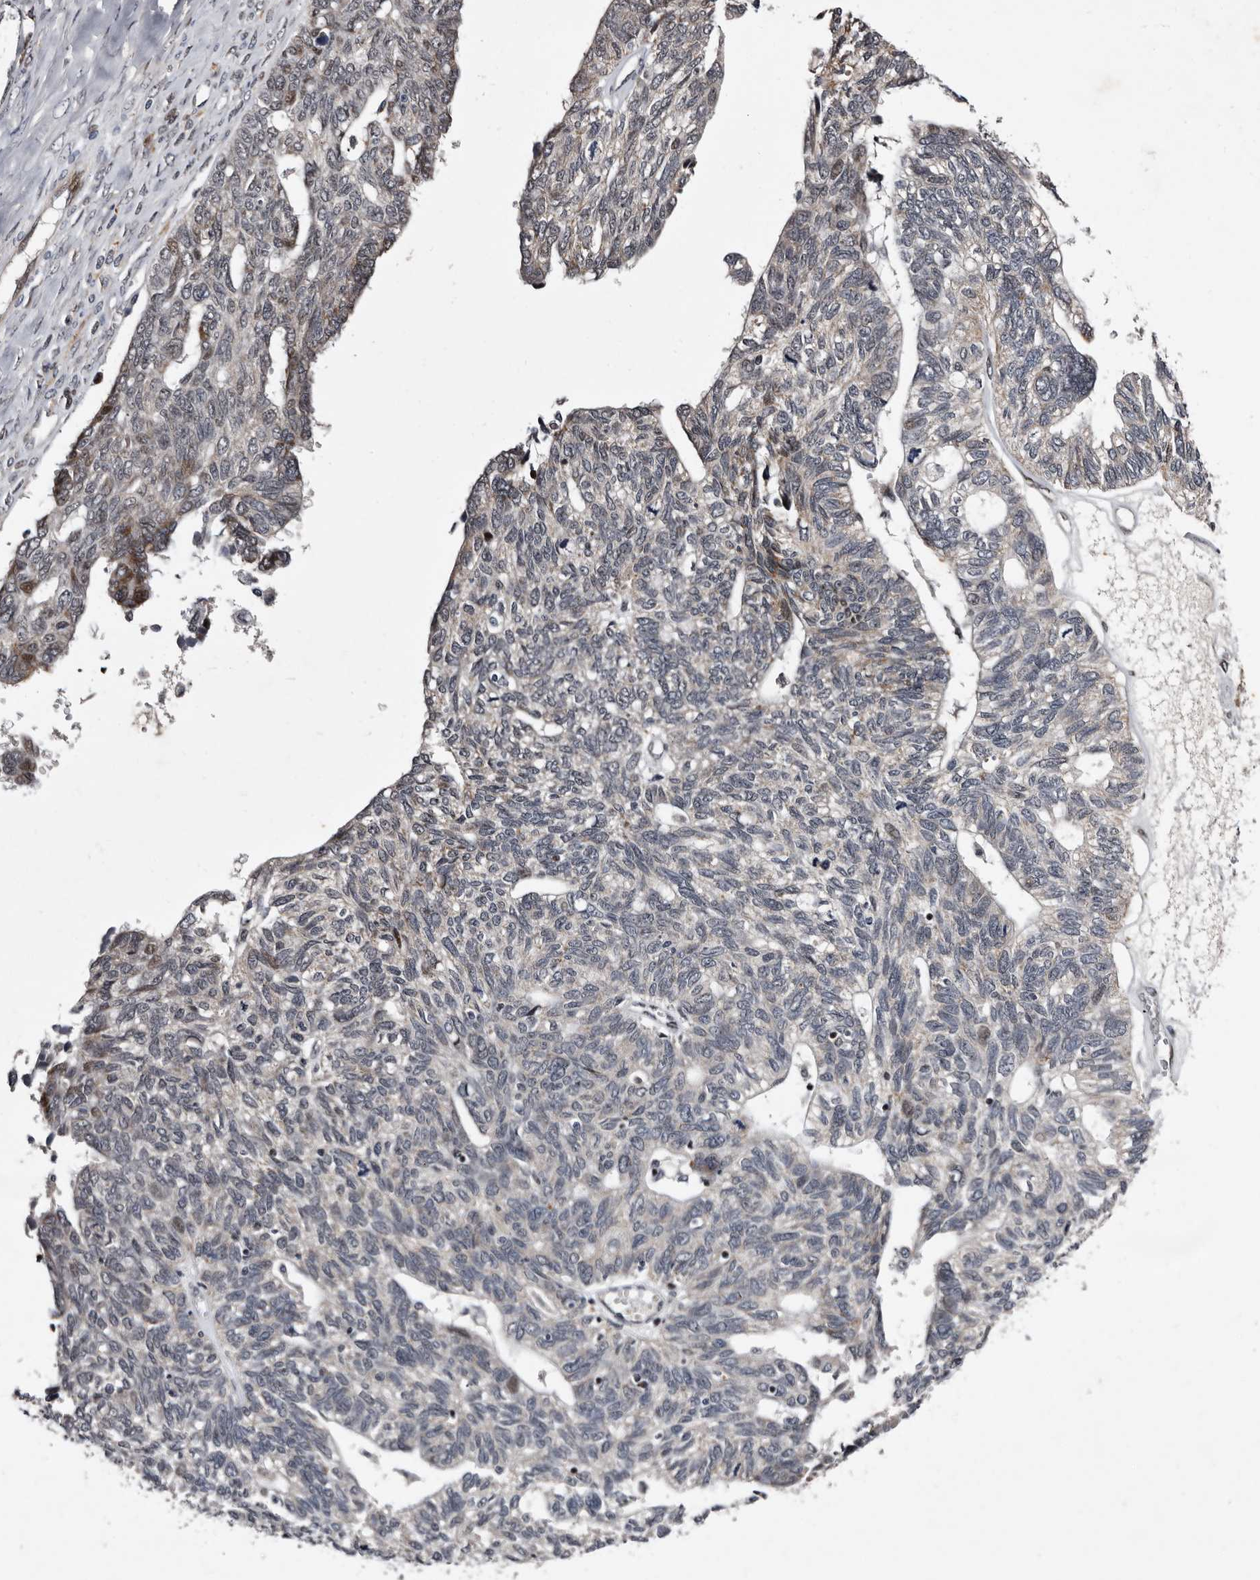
{"staining": {"intensity": "weak", "quantity": "<25%", "location": "cytoplasmic/membranous,nuclear"}, "tissue": "ovarian cancer", "cell_type": "Tumor cells", "image_type": "cancer", "snomed": [{"axis": "morphology", "description": "Cystadenocarcinoma, serous, NOS"}, {"axis": "topography", "description": "Ovary"}], "caption": "Protein analysis of ovarian cancer demonstrates no significant positivity in tumor cells.", "gene": "TNKS", "patient": {"sex": "female", "age": 79}}